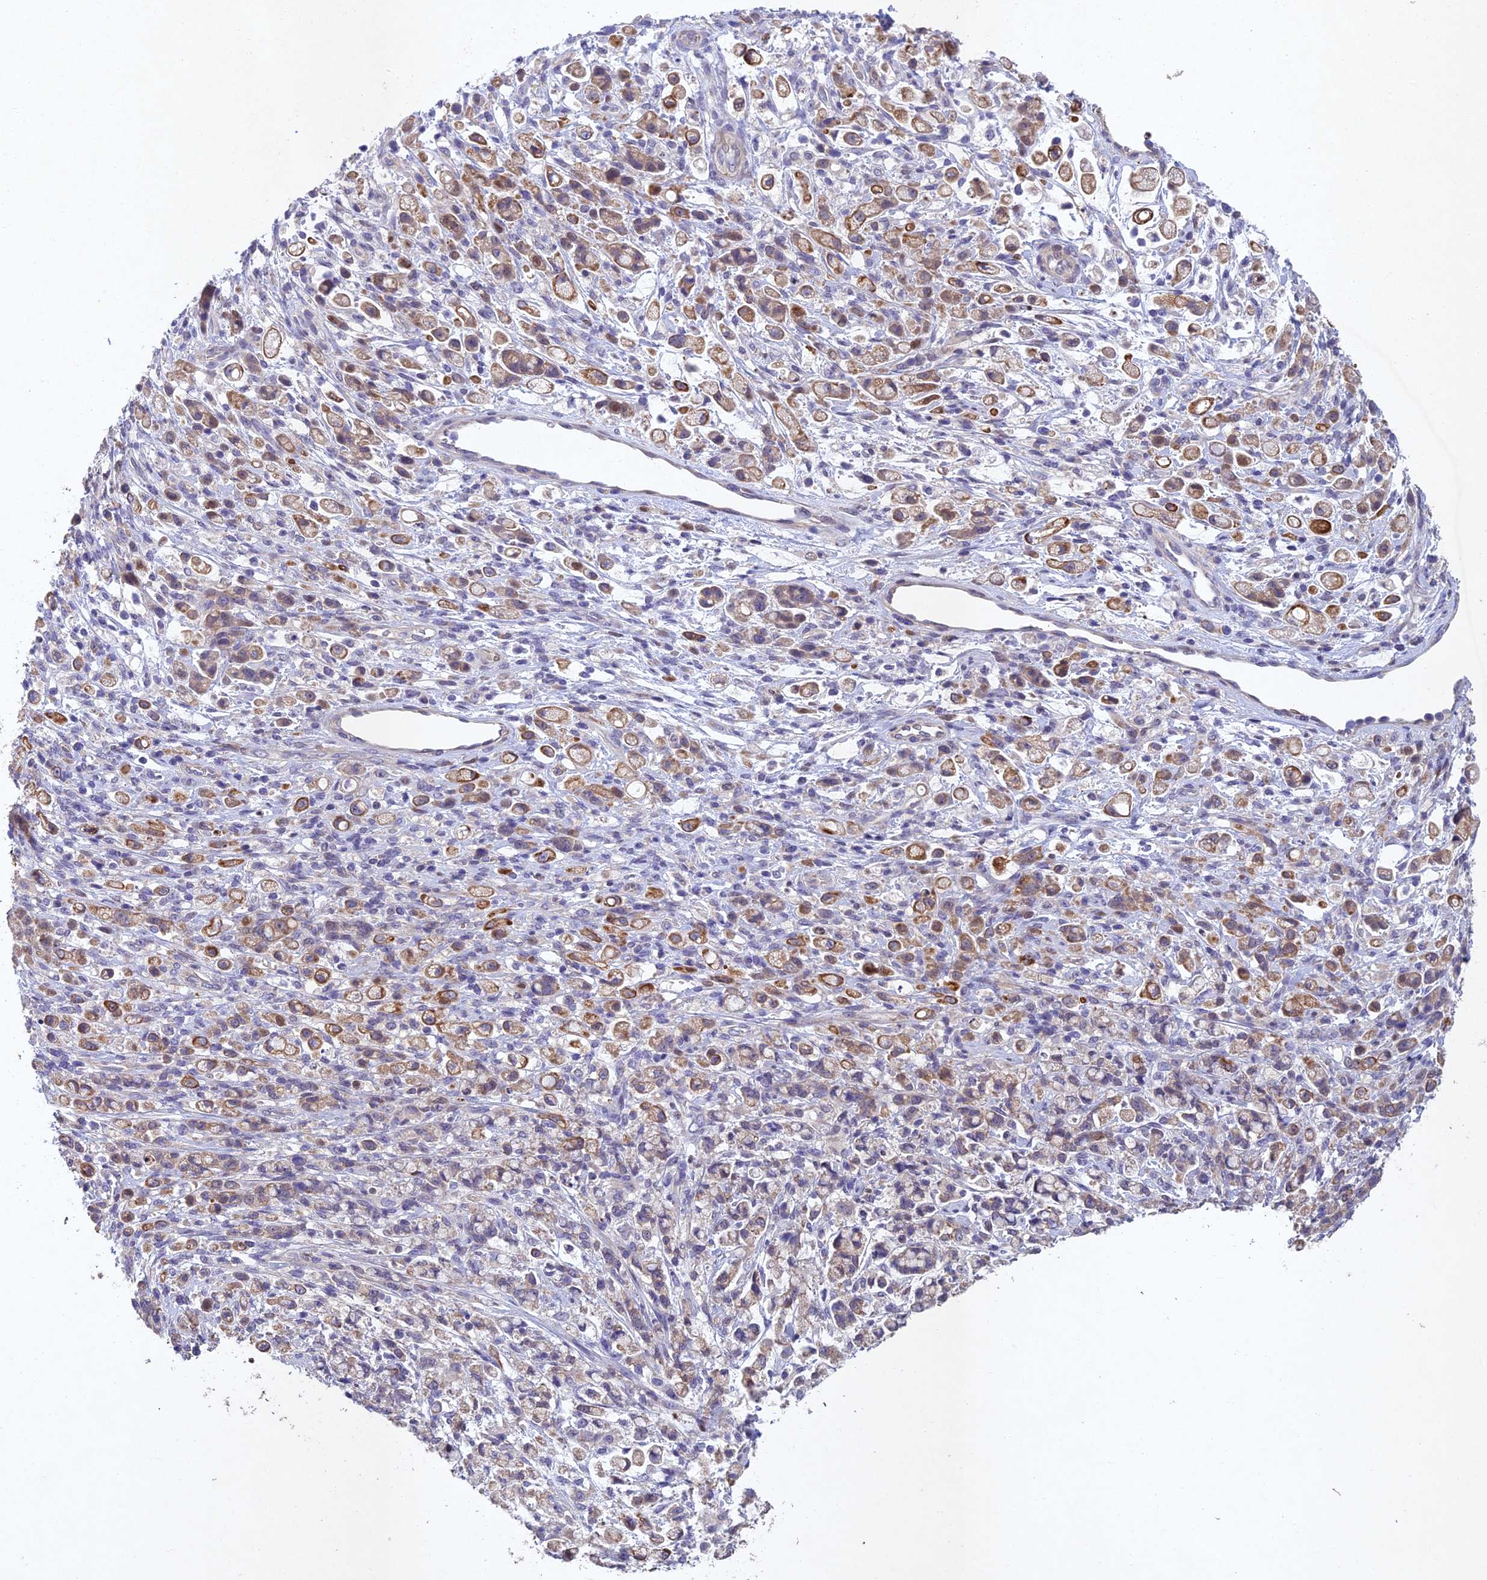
{"staining": {"intensity": "moderate", "quantity": "25%-75%", "location": "cytoplasmic/membranous"}, "tissue": "stomach cancer", "cell_type": "Tumor cells", "image_type": "cancer", "snomed": [{"axis": "morphology", "description": "Adenocarcinoma, NOS"}, {"axis": "topography", "description": "Stomach"}], "caption": "The immunohistochemical stain shows moderate cytoplasmic/membranous positivity in tumor cells of stomach cancer tissue.", "gene": "NSMCE1", "patient": {"sex": "female", "age": 60}}